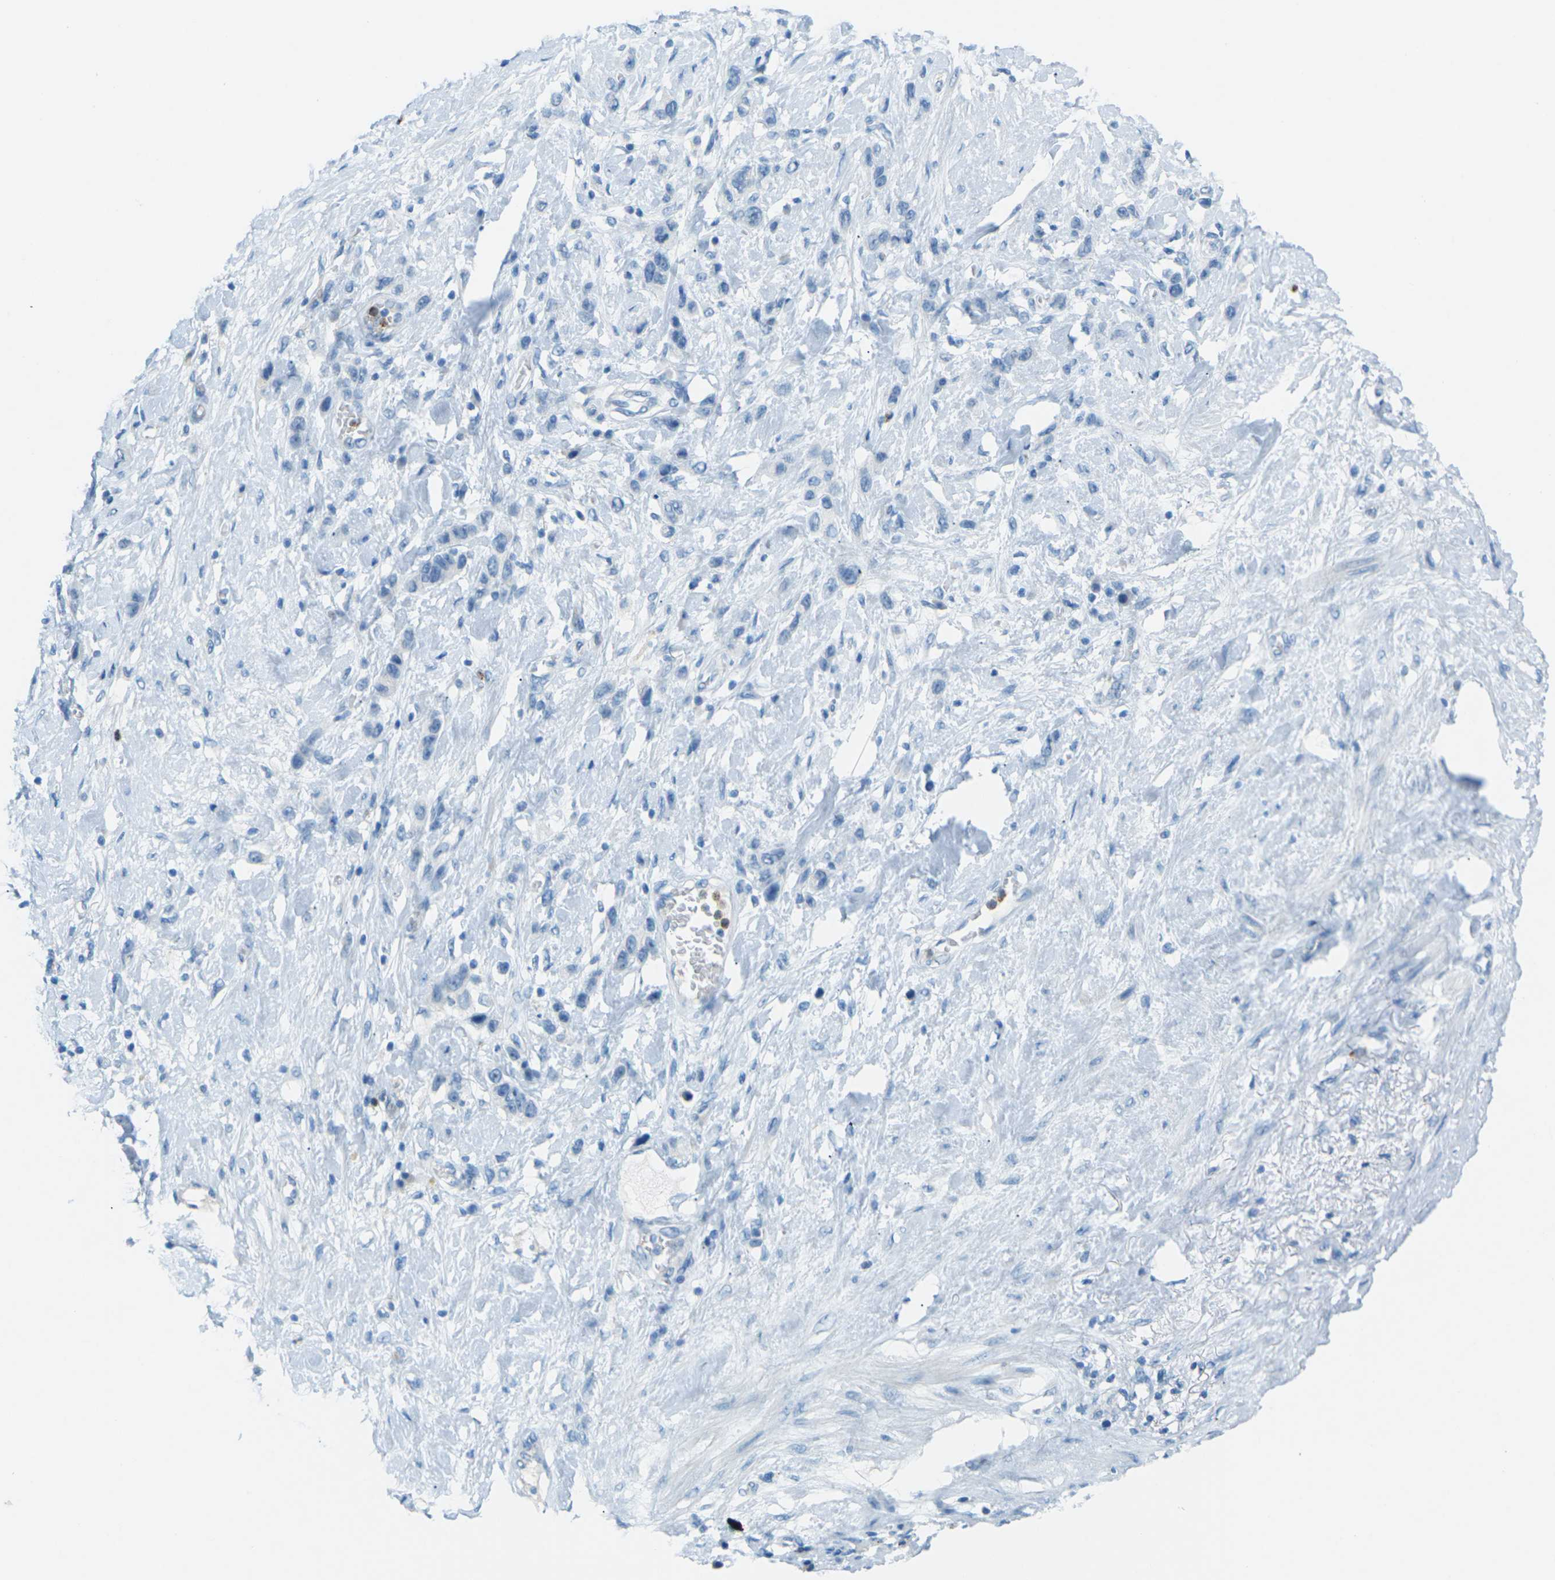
{"staining": {"intensity": "negative", "quantity": "none", "location": "none"}, "tissue": "stomach cancer", "cell_type": "Tumor cells", "image_type": "cancer", "snomed": [{"axis": "morphology", "description": "Adenocarcinoma, NOS"}, {"axis": "morphology", "description": "Adenocarcinoma, High grade"}, {"axis": "topography", "description": "Stomach, upper"}, {"axis": "topography", "description": "Stomach, lower"}], "caption": "High power microscopy photomicrograph of an immunohistochemistry (IHC) histopathology image of stomach cancer (adenocarcinoma), revealing no significant positivity in tumor cells.", "gene": "CDH16", "patient": {"sex": "female", "age": 65}}